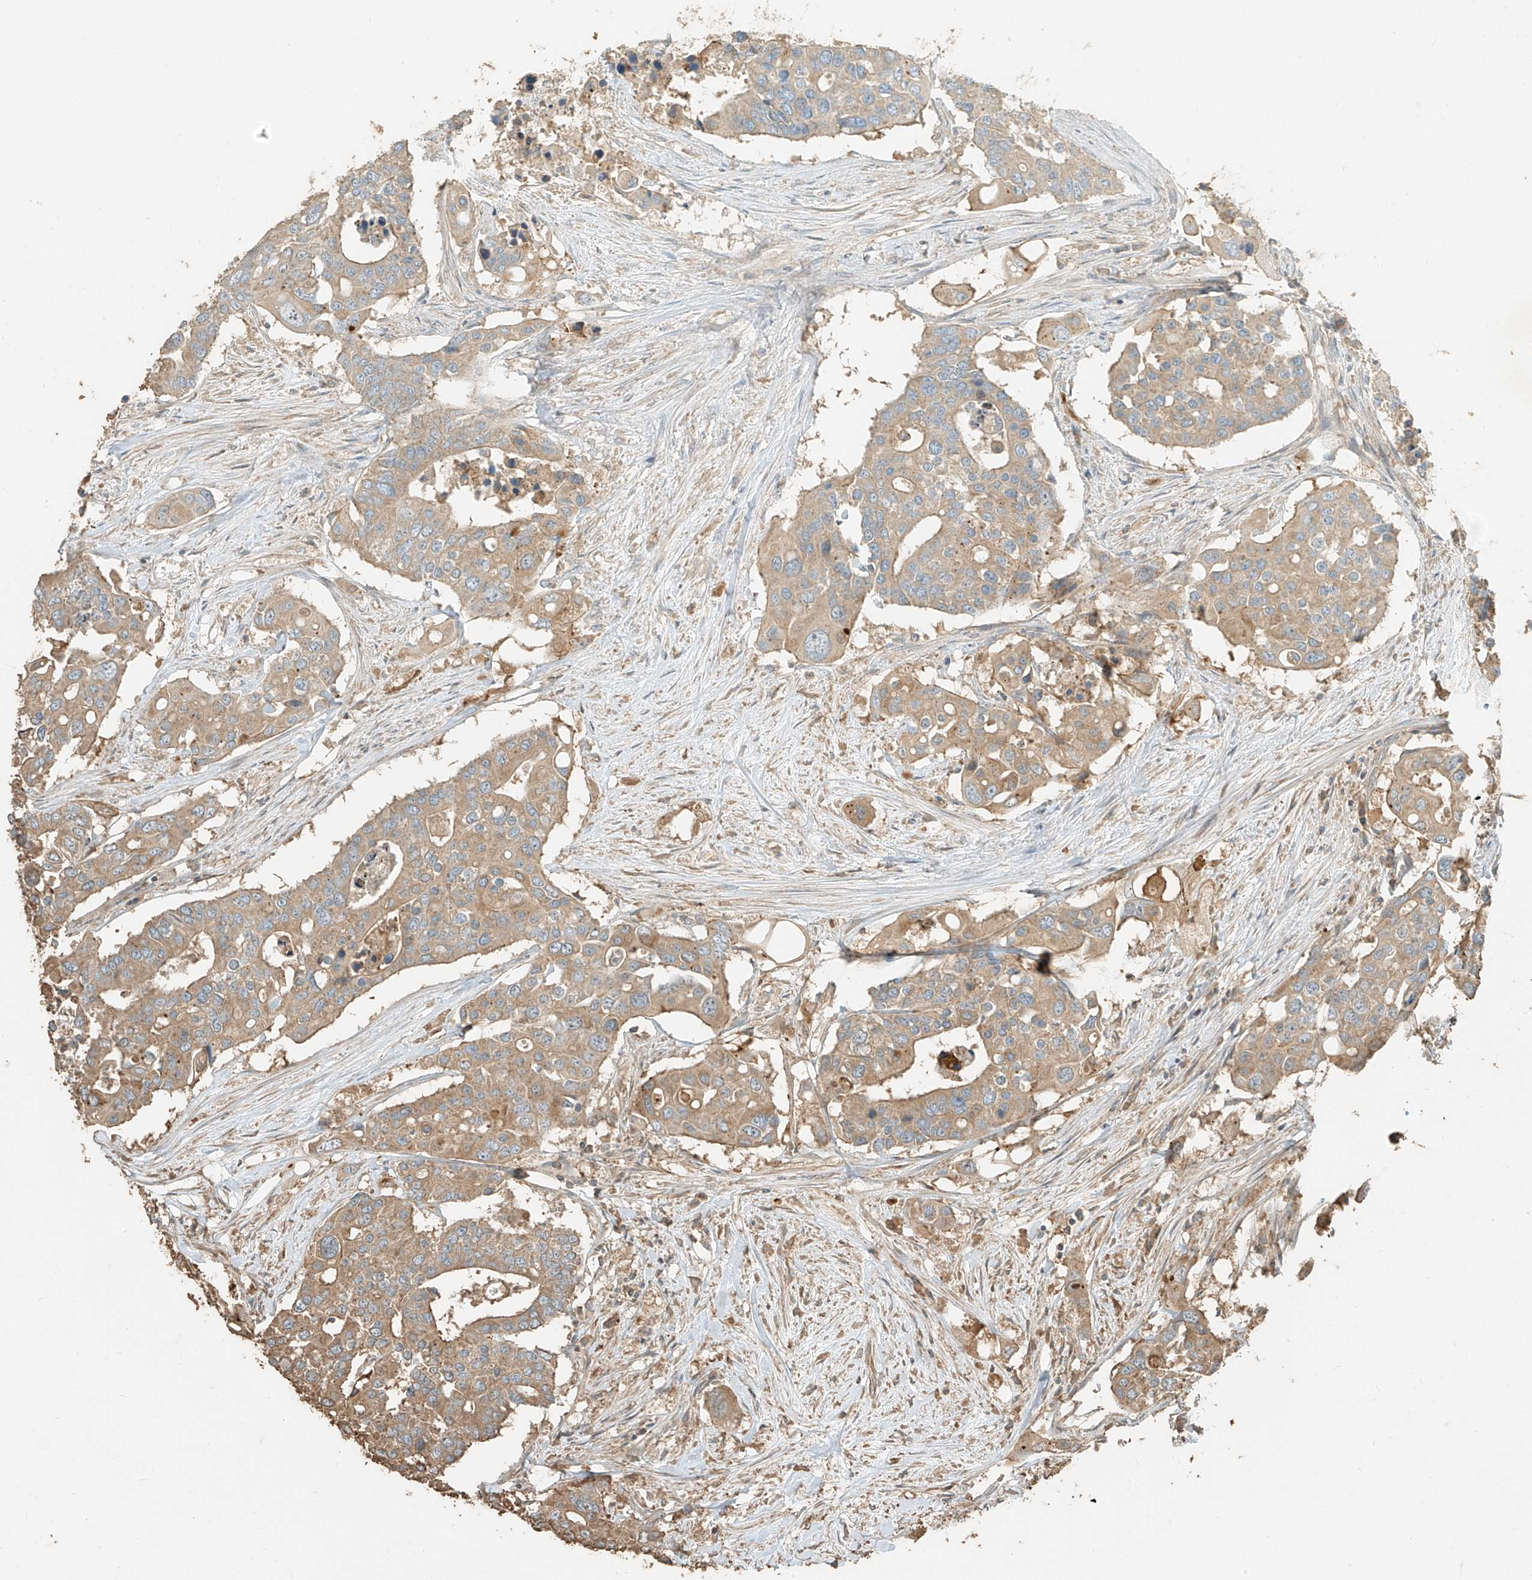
{"staining": {"intensity": "moderate", "quantity": ">75%", "location": "cytoplasmic/membranous"}, "tissue": "colorectal cancer", "cell_type": "Tumor cells", "image_type": "cancer", "snomed": [{"axis": "morphology", "description": "Adenocarcinoma, NOS"}, {"axis": "topography", "description": "Colon"}], "caption": "An image showing moderate cytoplasmic/membranous positivity in about >75% of tumor cells in colorectal cancer (adenocarcinoma), as visualized by brown immunohistochemical staining.", "gene": "RFTN2", "patient": {"sex": "male", "age": 77}}